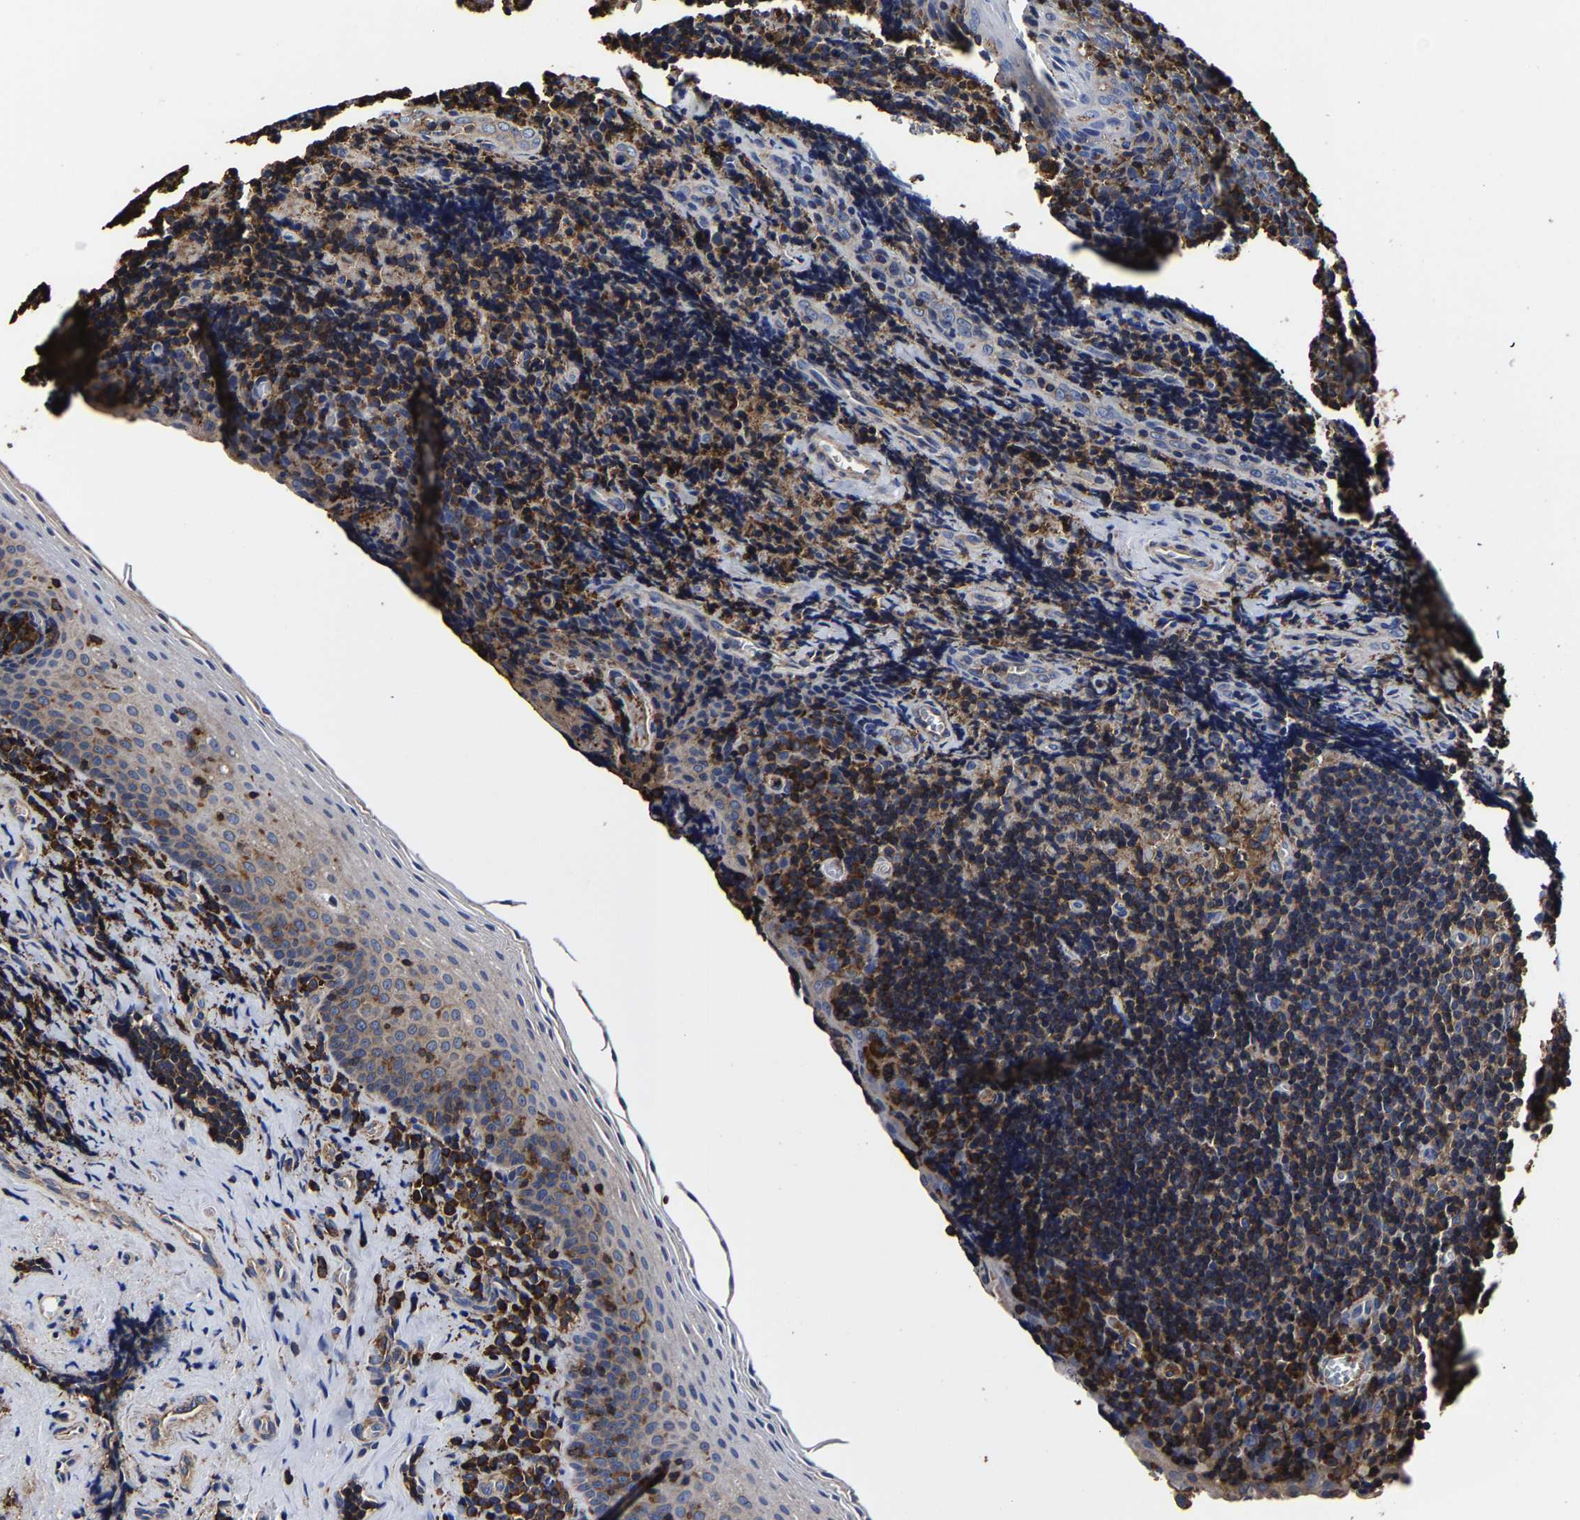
{"staining": {"intensity": "moderate", "quantity": ">75%", "location": "cytoplasmic/membranous"}, "tissue": "tonsil", "cell_type": "Germinal center cells", "image_type": "normal", "snomed": [{"axis": "morphology", "description": "Normal tissue, NOS"}, {"axis": "morphology", "description": "Inflammation, NOS"}, {"axis": "topography", "description": "Tonsil"}], "caption": "Immunohistochemical staining of normal tonsil exhibits >75% levels of moderate cytoplasmic/membranous protein positivity in about >75% of germinal center cells.", "gene": "SSH3", "patient": {"sex": "female", "age": 31}}